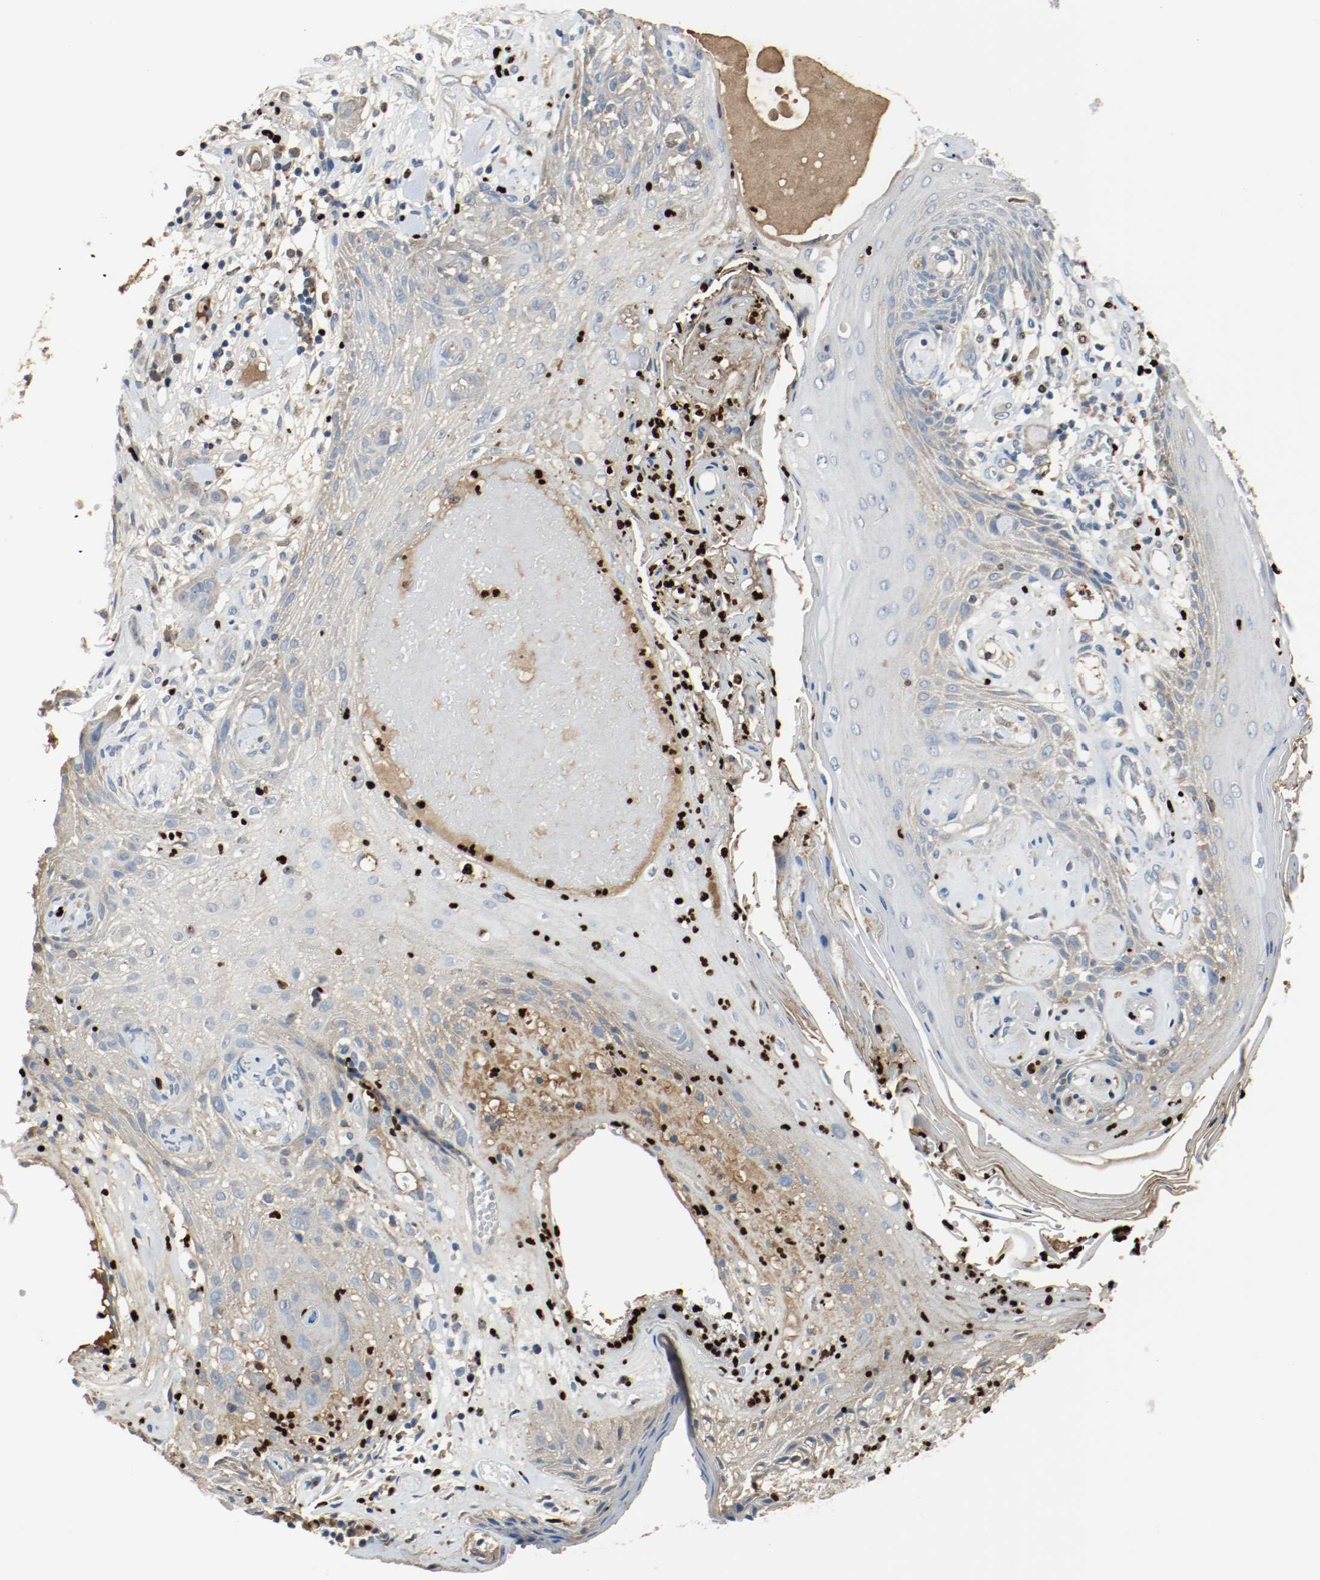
{"staining": {"intensity": "negative", "quantity": "none", "location": "none"}, "tissue": "skin cancer", "cell_type": "Tumor cells", "image_type": "cancer", "snomed": [{"axis": "morphology", "description": "Normal tissue, NOS"}, {"axis": "morphology", "description": "Squamous cell carcinoma, NOS"}, {"axis": "topography", "description": "Skin"}], "caption": "A histopathology image of skin squamous cell carcinoma stained for a protein reveals no brown staining in tumor cells.", "gene": "BLK", "patient": {"sex": "female", "age": 59}}